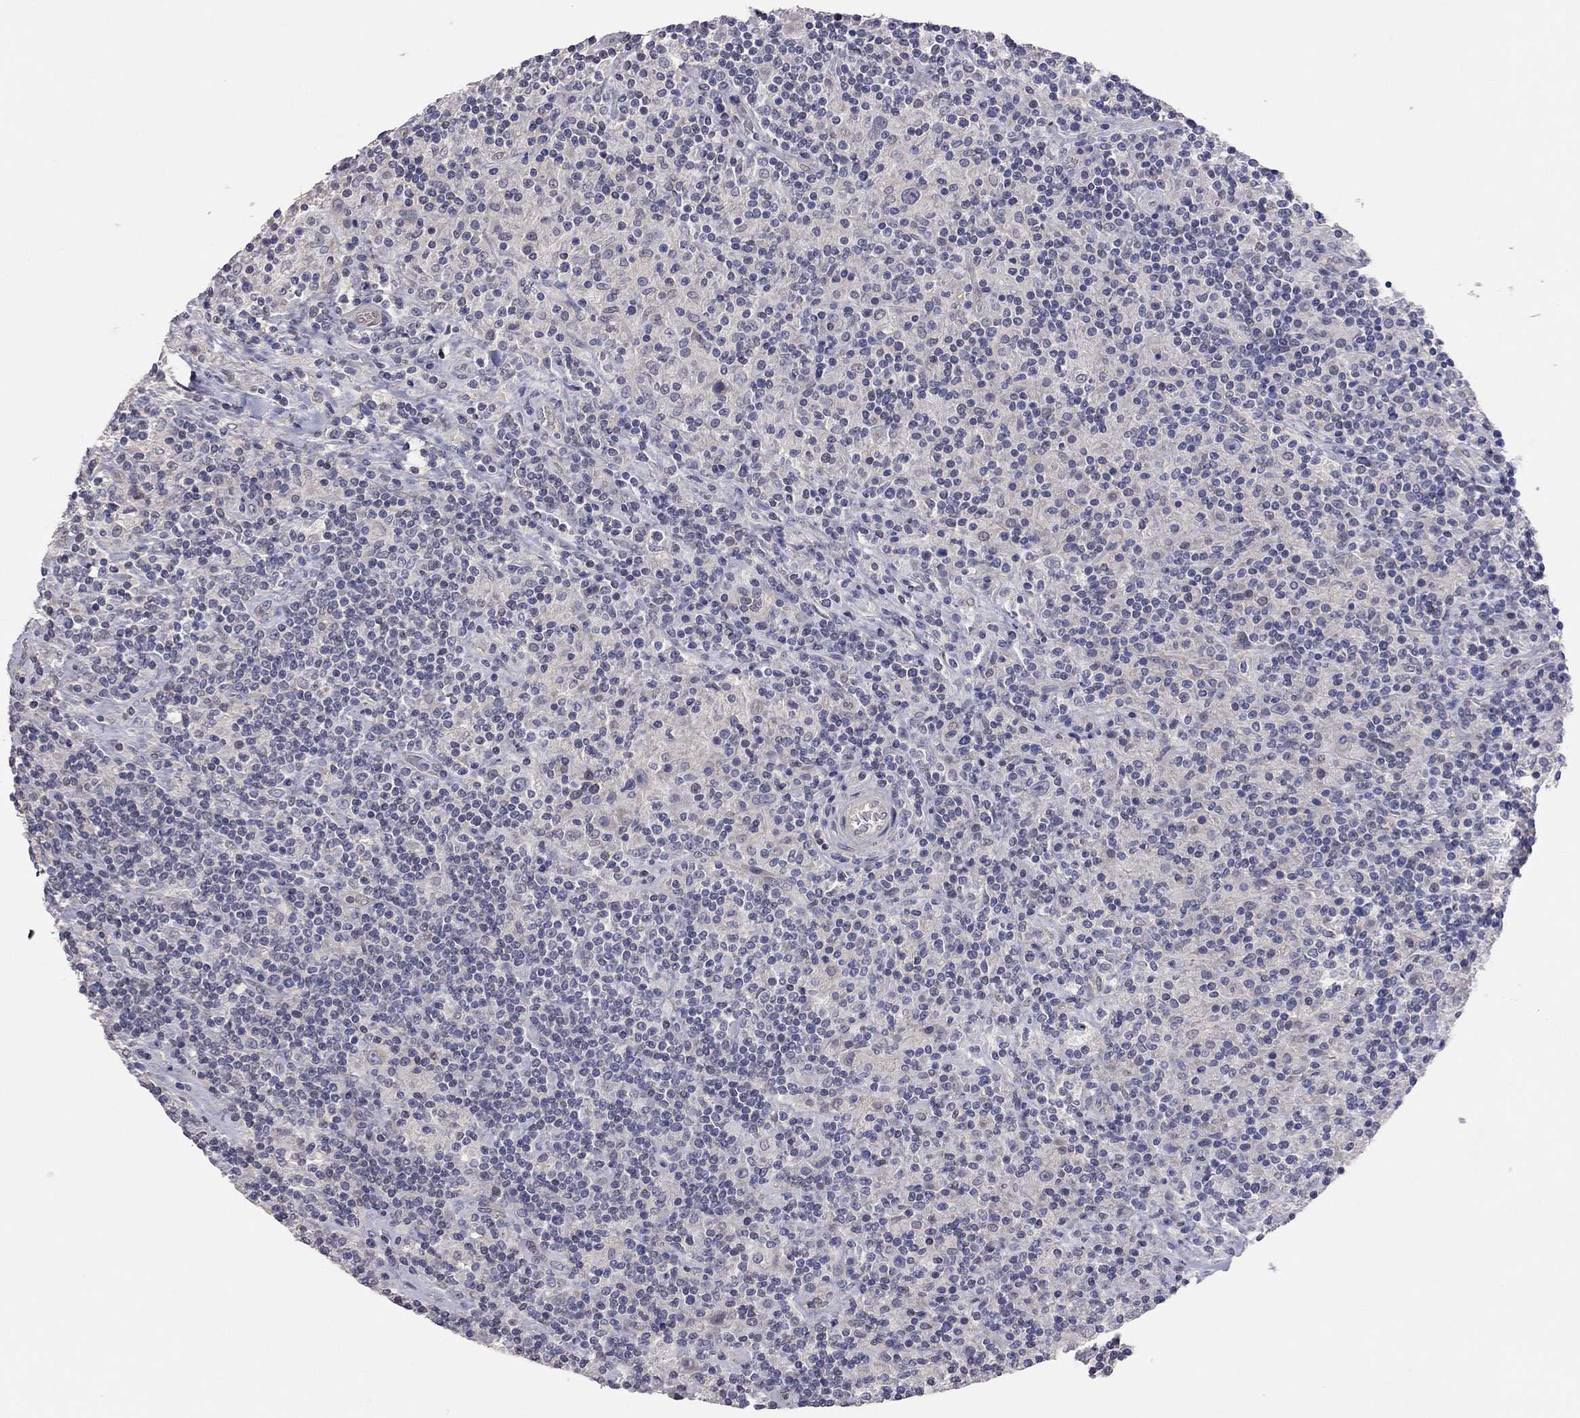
{"staining": {"intensity": "negative", "quantity": "none", "location": "none"}, "tissue": "lymphoma", "cell_type": "Tumor cells", "image_type": "cancer", "snomed": [{"axis": "morphology", "description": "Hodgkin's disease, NOS"}, {"axis": "topography", "description": "Lymph node"}], "caption": "Human lymphoma stained for a protein using immunohistochemistry (IHC) displays no staining in tumor cells.", "gene": "KCNB1", "patient": {"sex": "male", "age": 70}}